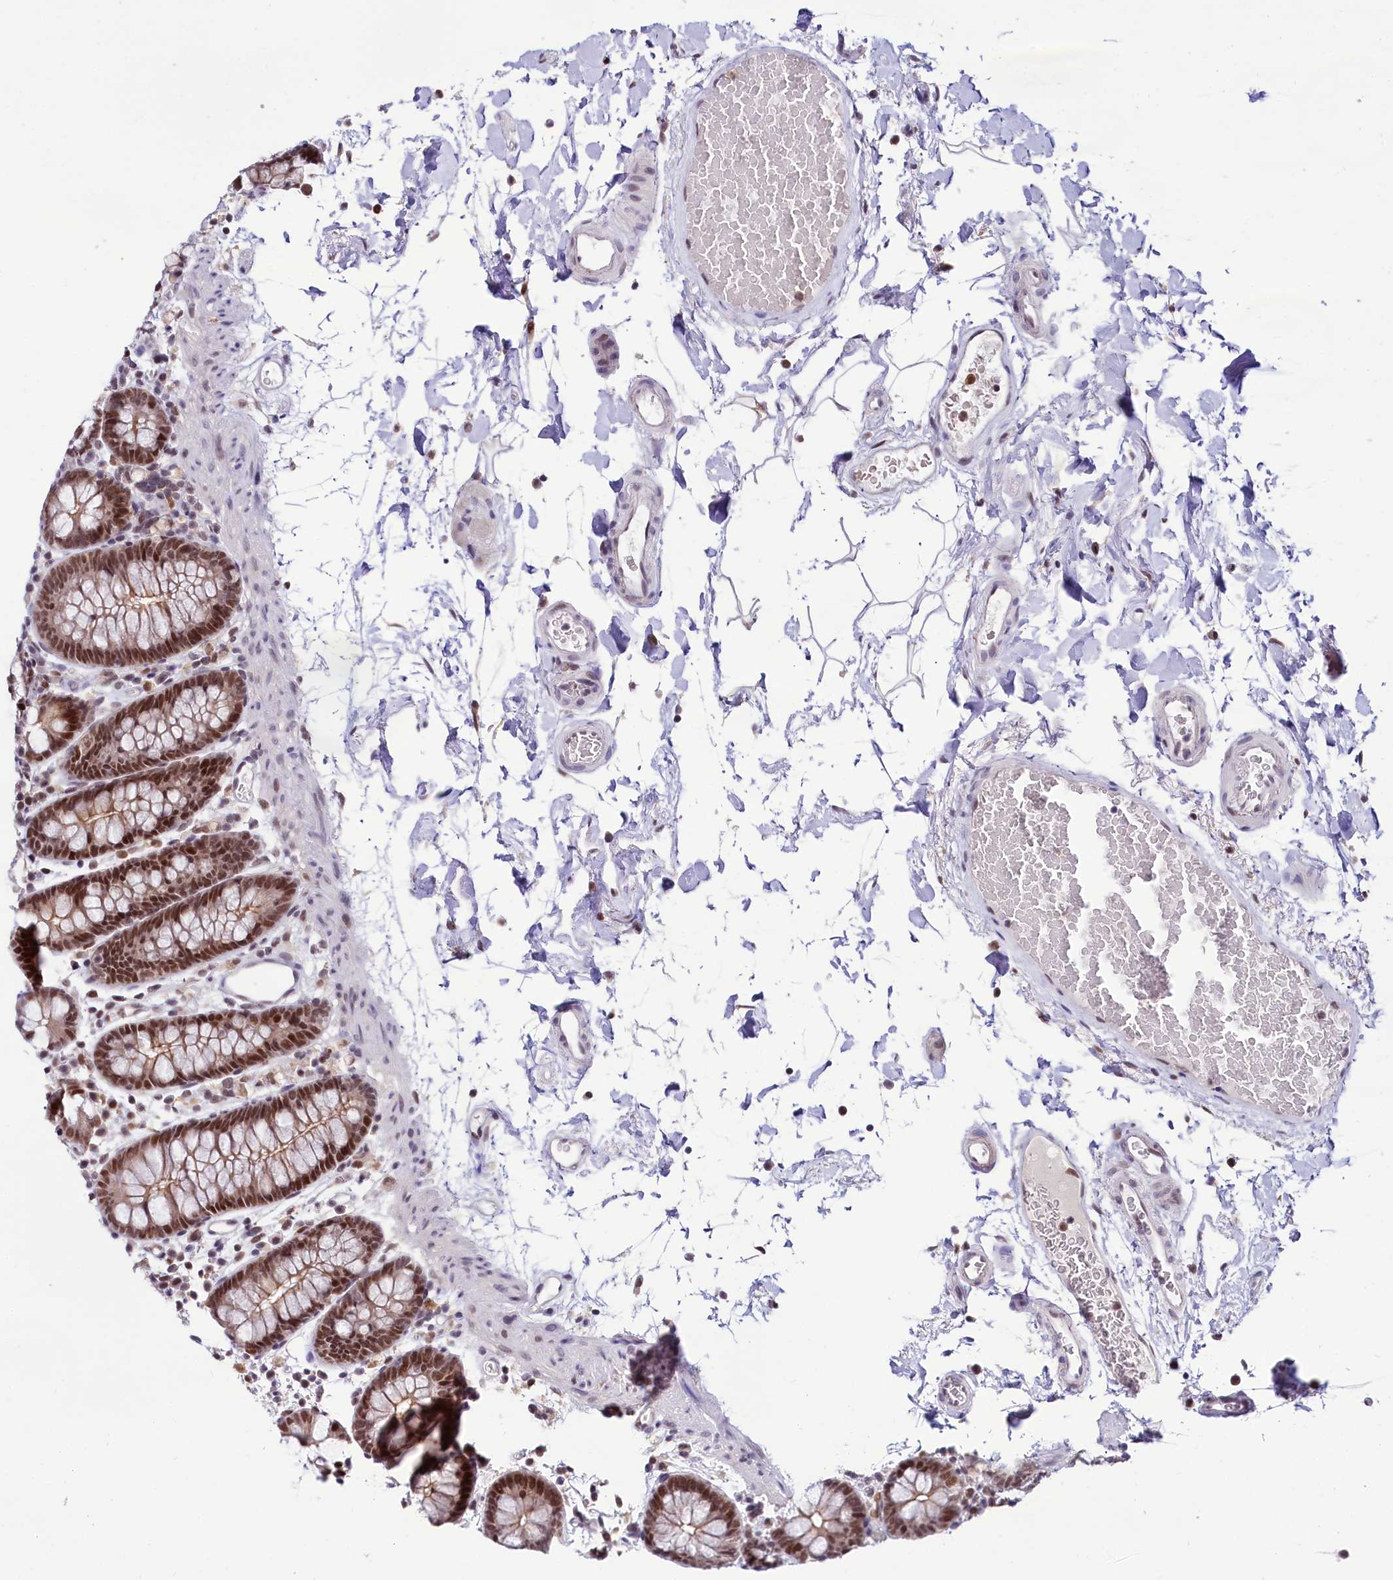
{"staining": {"intensity": "weak", "quantity": "25%-75%", "location": "cytoplasmic/membranous"}, "tissue": "colon", "cell_type": "Endothelial cells", "image_type": "normal", "snomed": [{"axis": "morphology", "description": "Normal tissue, NOS"}, {"axis": "topography", "description": "Colon"}], "caption": "High-power microscopy captured an immunohistochemistry (IHC) photomicrograph of benign colon, revealing weak cytoplasmic/membranous positivity in about 25%-75% of endothelial cells.", "gene": "SCAF11", "patient": {"sex": "male", "age": 75}}